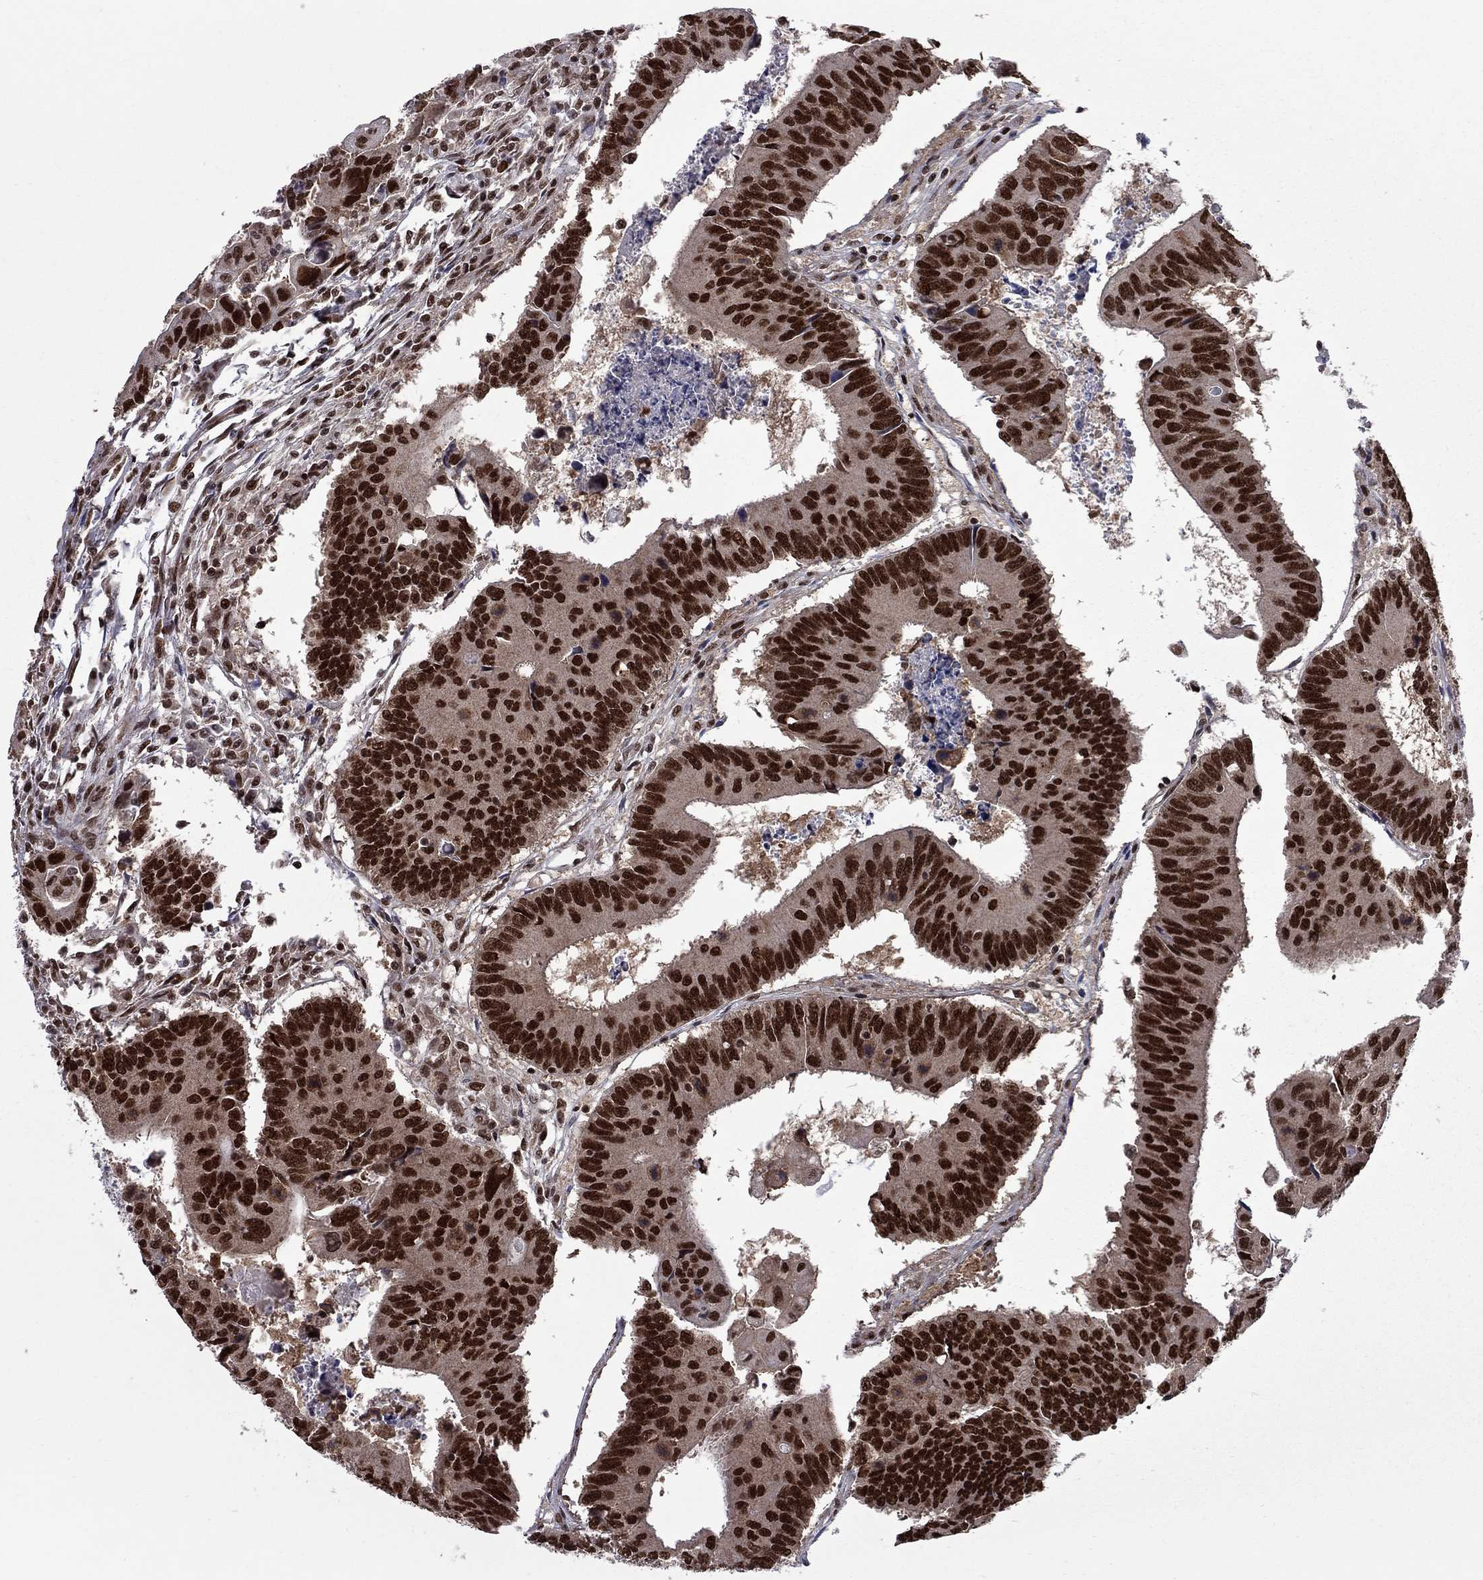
{"staining": {"intensity": "strong", "quantity": ">75%", "location": "nuclear"}, "tissue": "colorectal cancer", "cell_type": "Tumor cells", "image_type": "cancer", "snomed": [{"axis": "morphology", "description": "Adenocarcinoma, NOS"}, {"axis": "topography", "description": "Rectum"}], "caption": "Protein expression analysis of human colorectal cancer reveals strong nuclear positivity in approximately >75% of tumor cells. (Stains: DAB (3,3'-diaminobenzidine) in brown, nuclei in blue, Microscopy: brightfield microscopy at high magnification).", "gene": "MED25", "patient": {"sex": "male", "age": 67}}